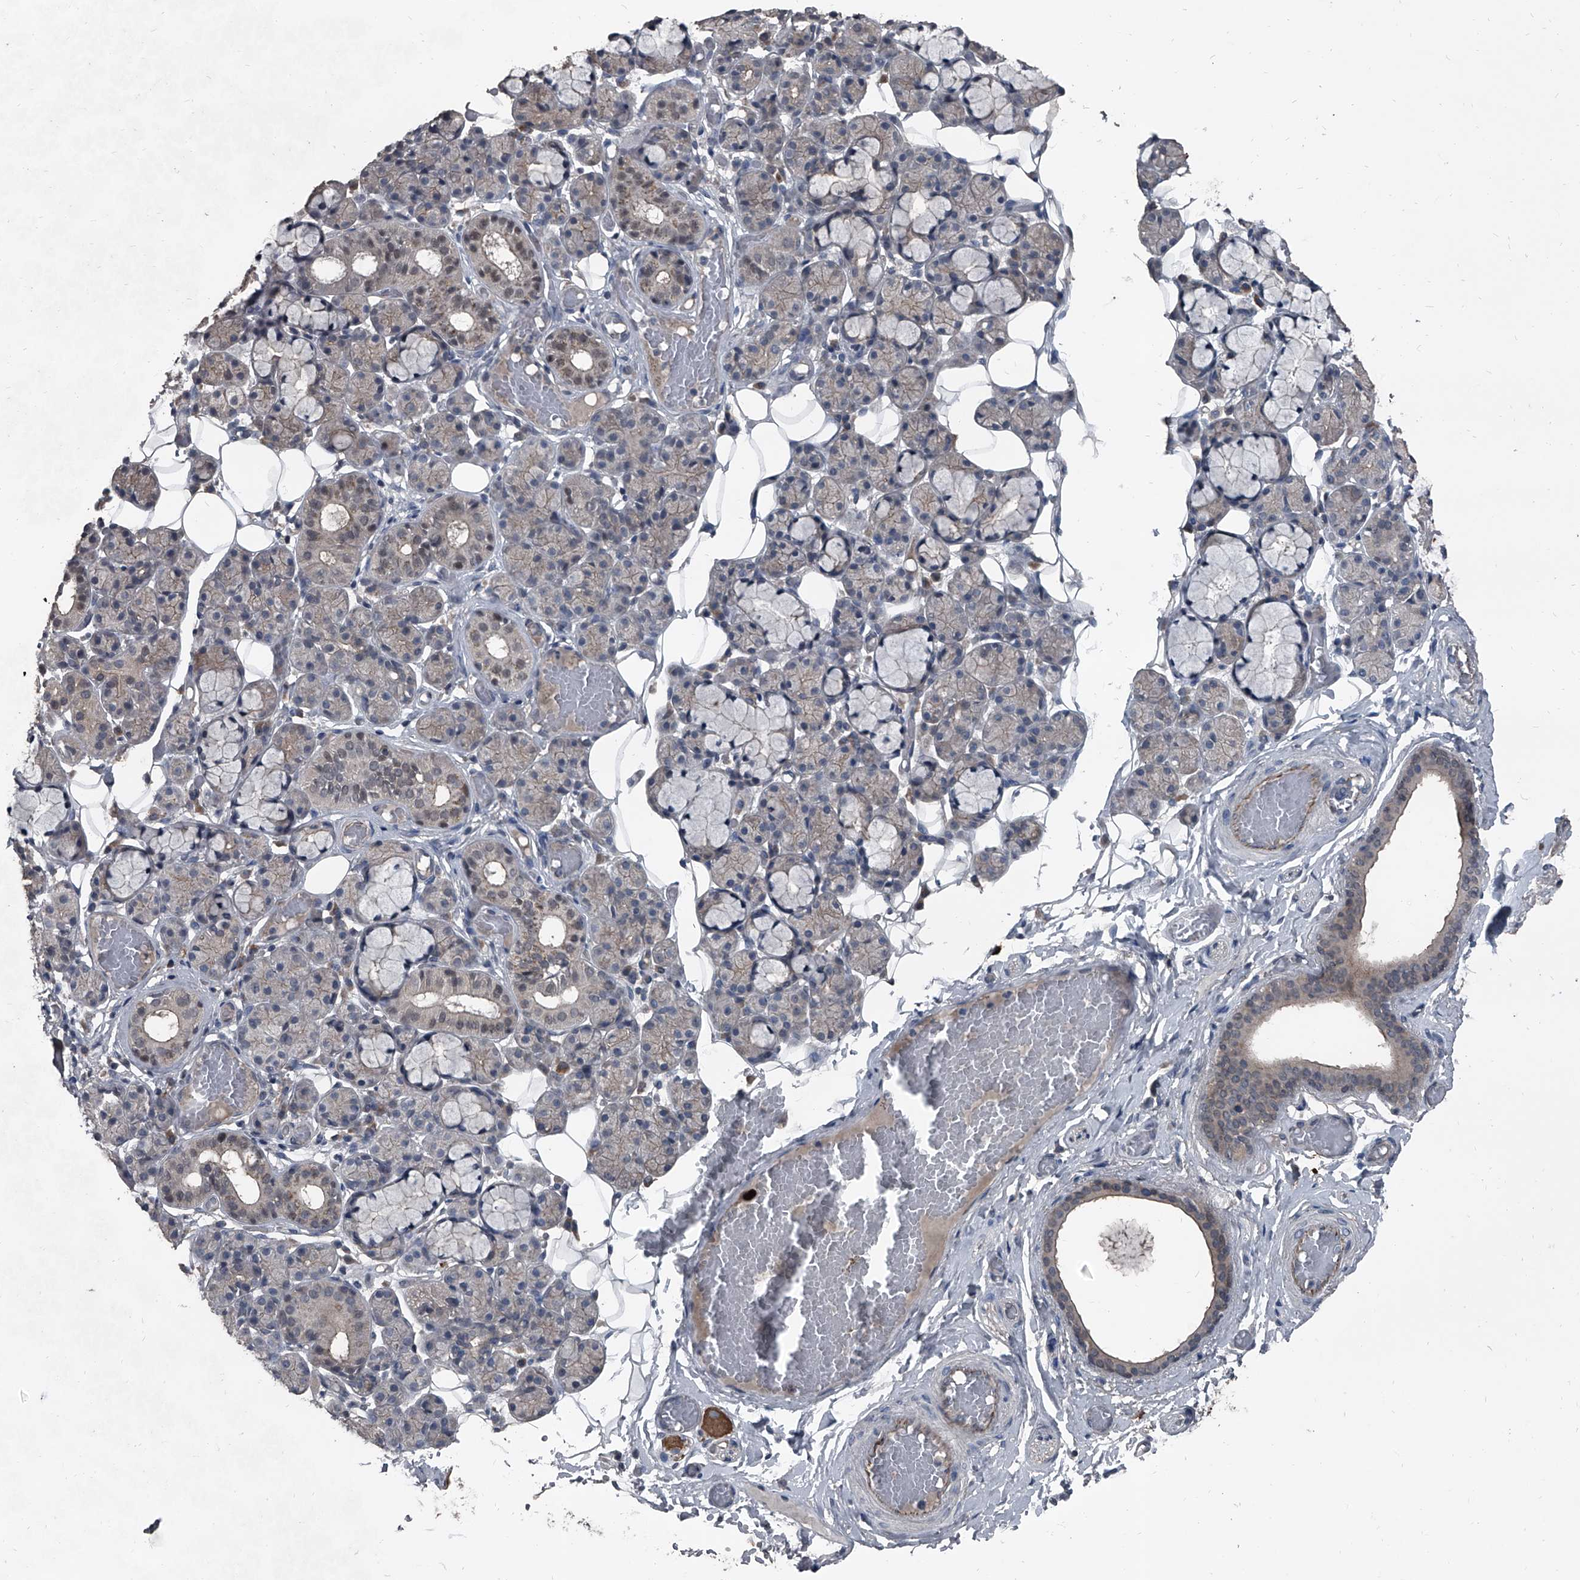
{"staining": {"intensity": "weak", "quantity": "<25%", "location": "cytoplasmic/membranous"}, "tissue": "salivary gland", "cell_type": "Glandular cells", "image_type": "normal", "snomed": [{"axis": "morphology", "description": "Normal tissue, NOS"}, {"axis": "topography", "description": "Salivary gland"}], "caption": "Salivary gland stained for a protein using immunohistochemistry (IHC) displays no staining glandular cells.", "gene": "OARD1", "patient": {"sex": "male", "age": 63}}